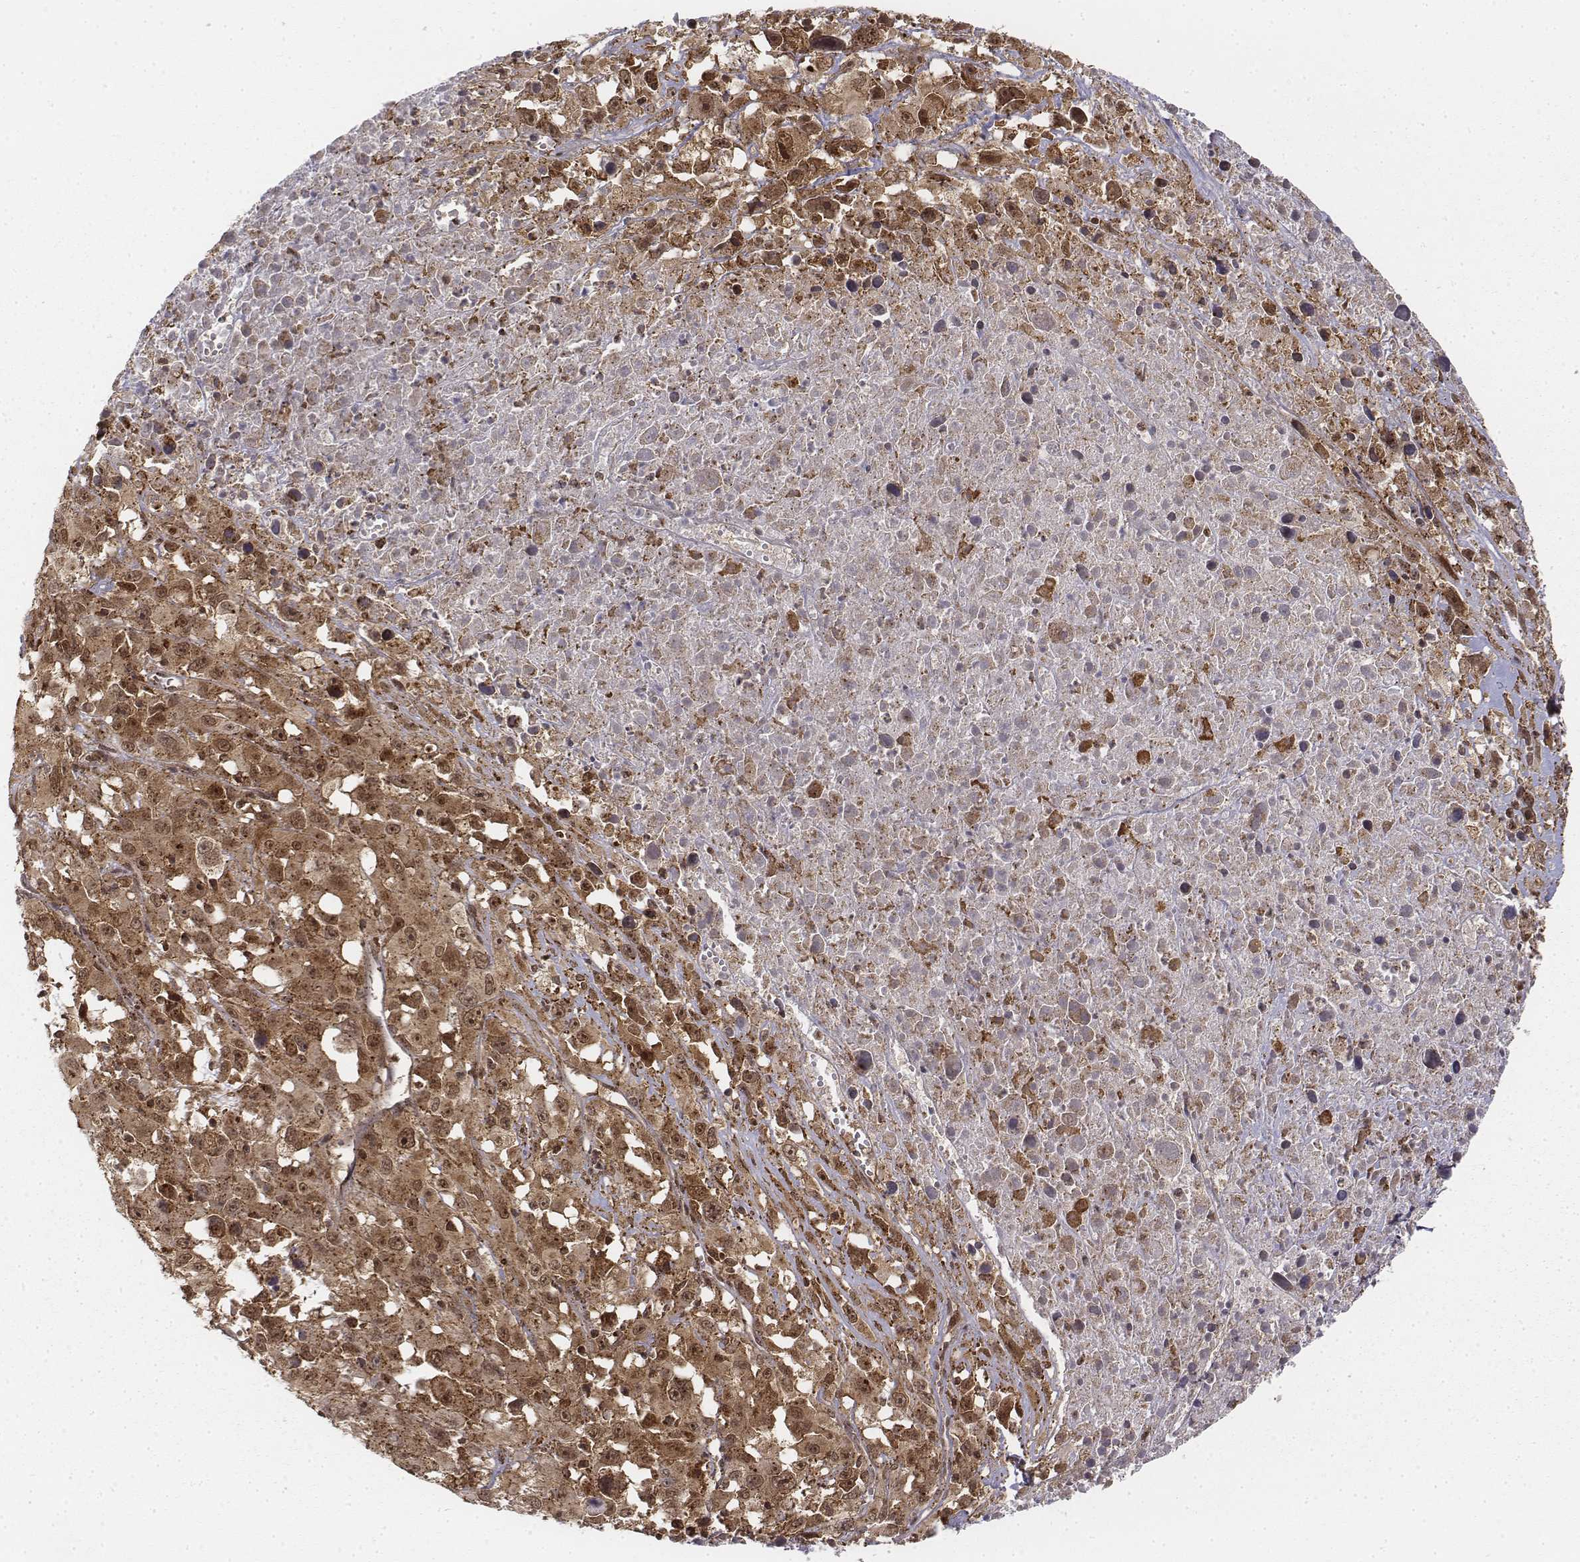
{"staining": {"intensity": "moderate", "quantity": ">75%", "location": "cytoplasmic/membranous,nuclear"}, "tissue": "melanoma", "cell_type": "Tumor cells", "image_type": "cancer", "snomed": [{"axis": "morphology", "description": "Malignant melanoma, Metastatic site"}, {"axis": "topography", "description": "Soft tissue"}], "caption": "Approximately >75% of tumor cells in melanoma display moderate cytoplasmic/membranous and nuclear protein expression as visualized by brown immunohistochemical staining.", "gene": "ZFYVE19", "patient": {"sex": "male", "age": 50}}